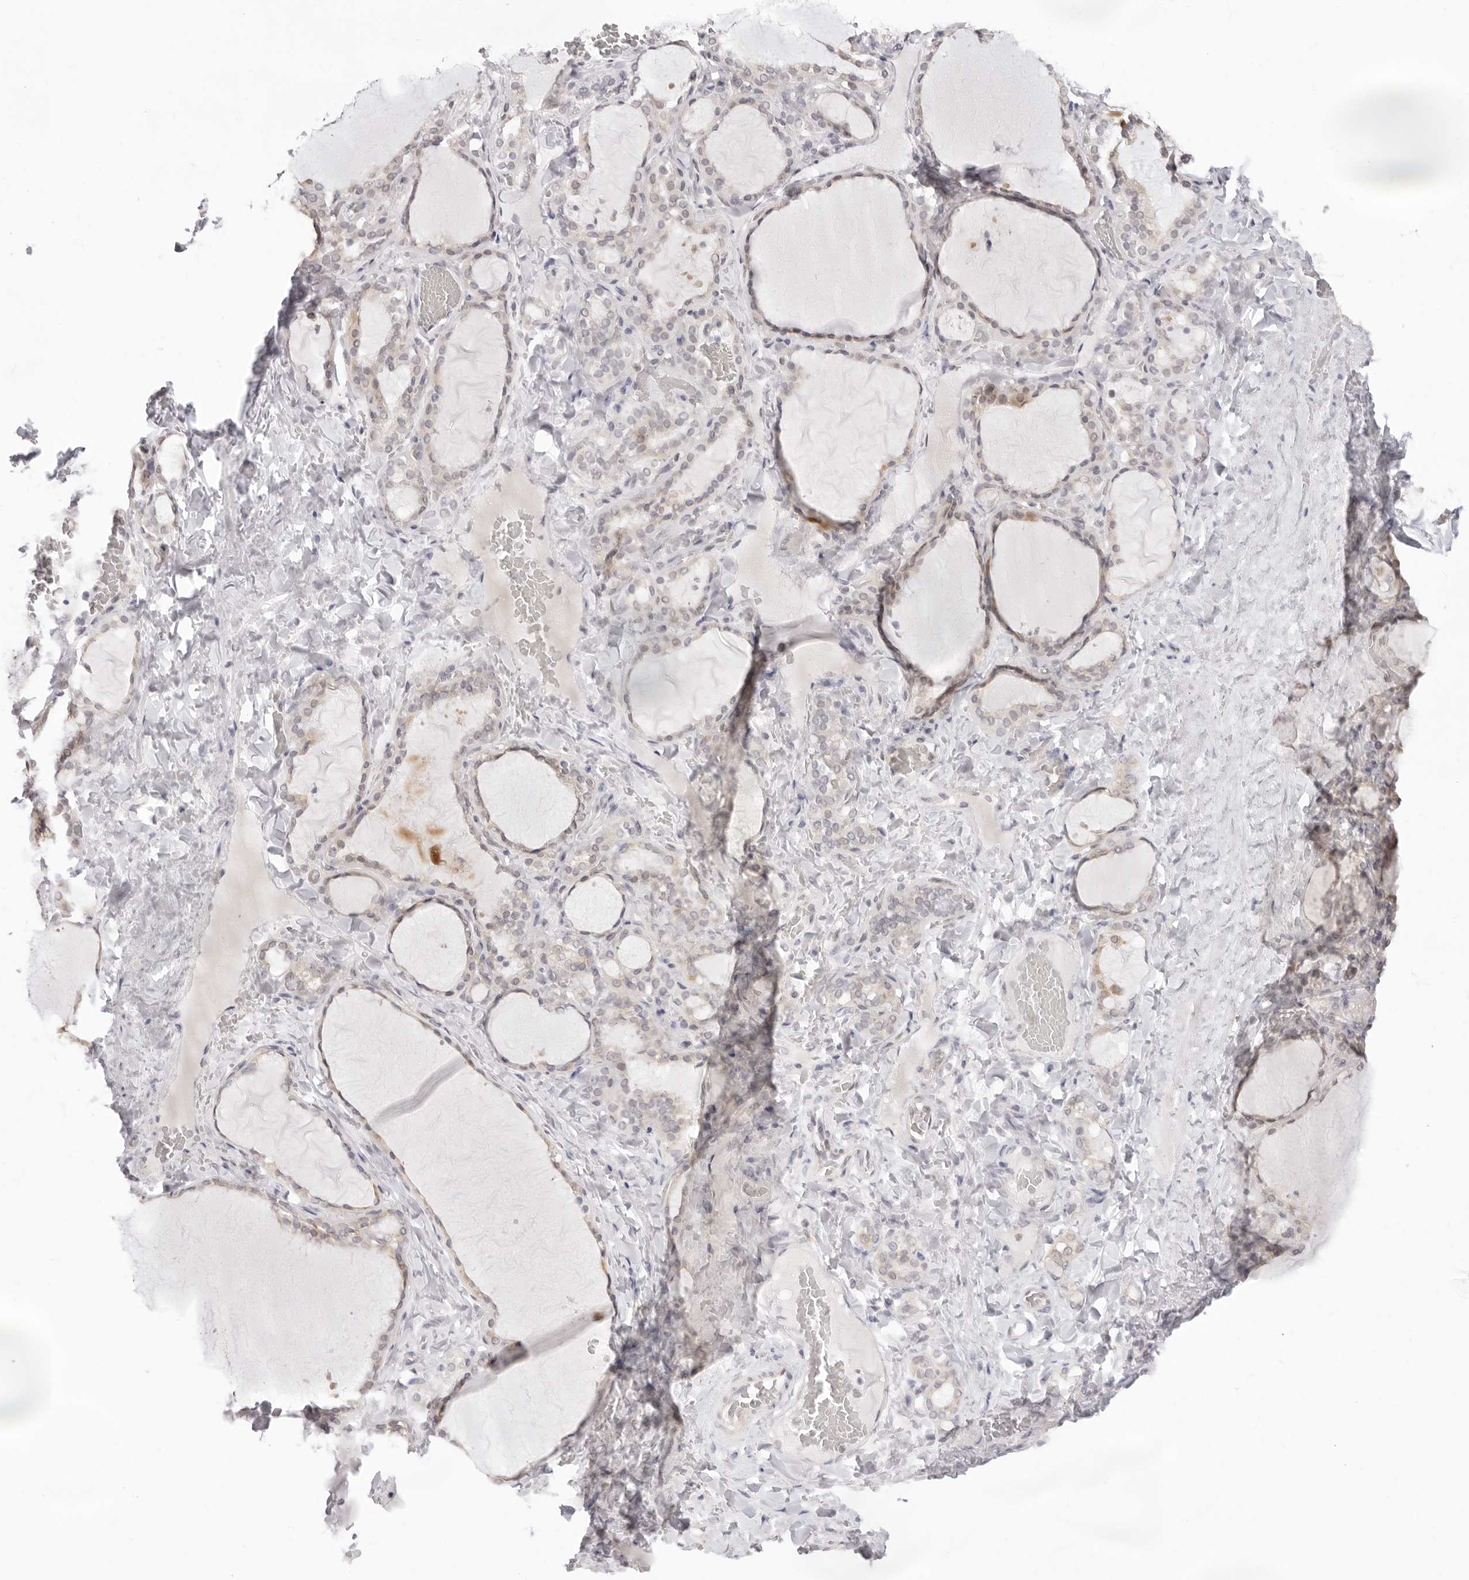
{"staining": {"intensity": "weak", "quantity": "25%-75%", "location": "cytoplasmic/membranous"}, "tissue": "thyroid gland", "cell_type": "Glandular cells", "image_type": "normal", "snomed": [{"axis": "morphology", "description": "Normal tissue, NOS"}, {"axis": "topography", "description": "Thyroid gland"}], "caption": "IHC histopathology image of benign human thyroid gland stained for a protein (brown), which displays low levels of weak cytoplasmic/membranous positivity in approximately 25%-75% of glandular cells.", "gene": "FDPS", "patient": {"sex": "female", "age": 22}}